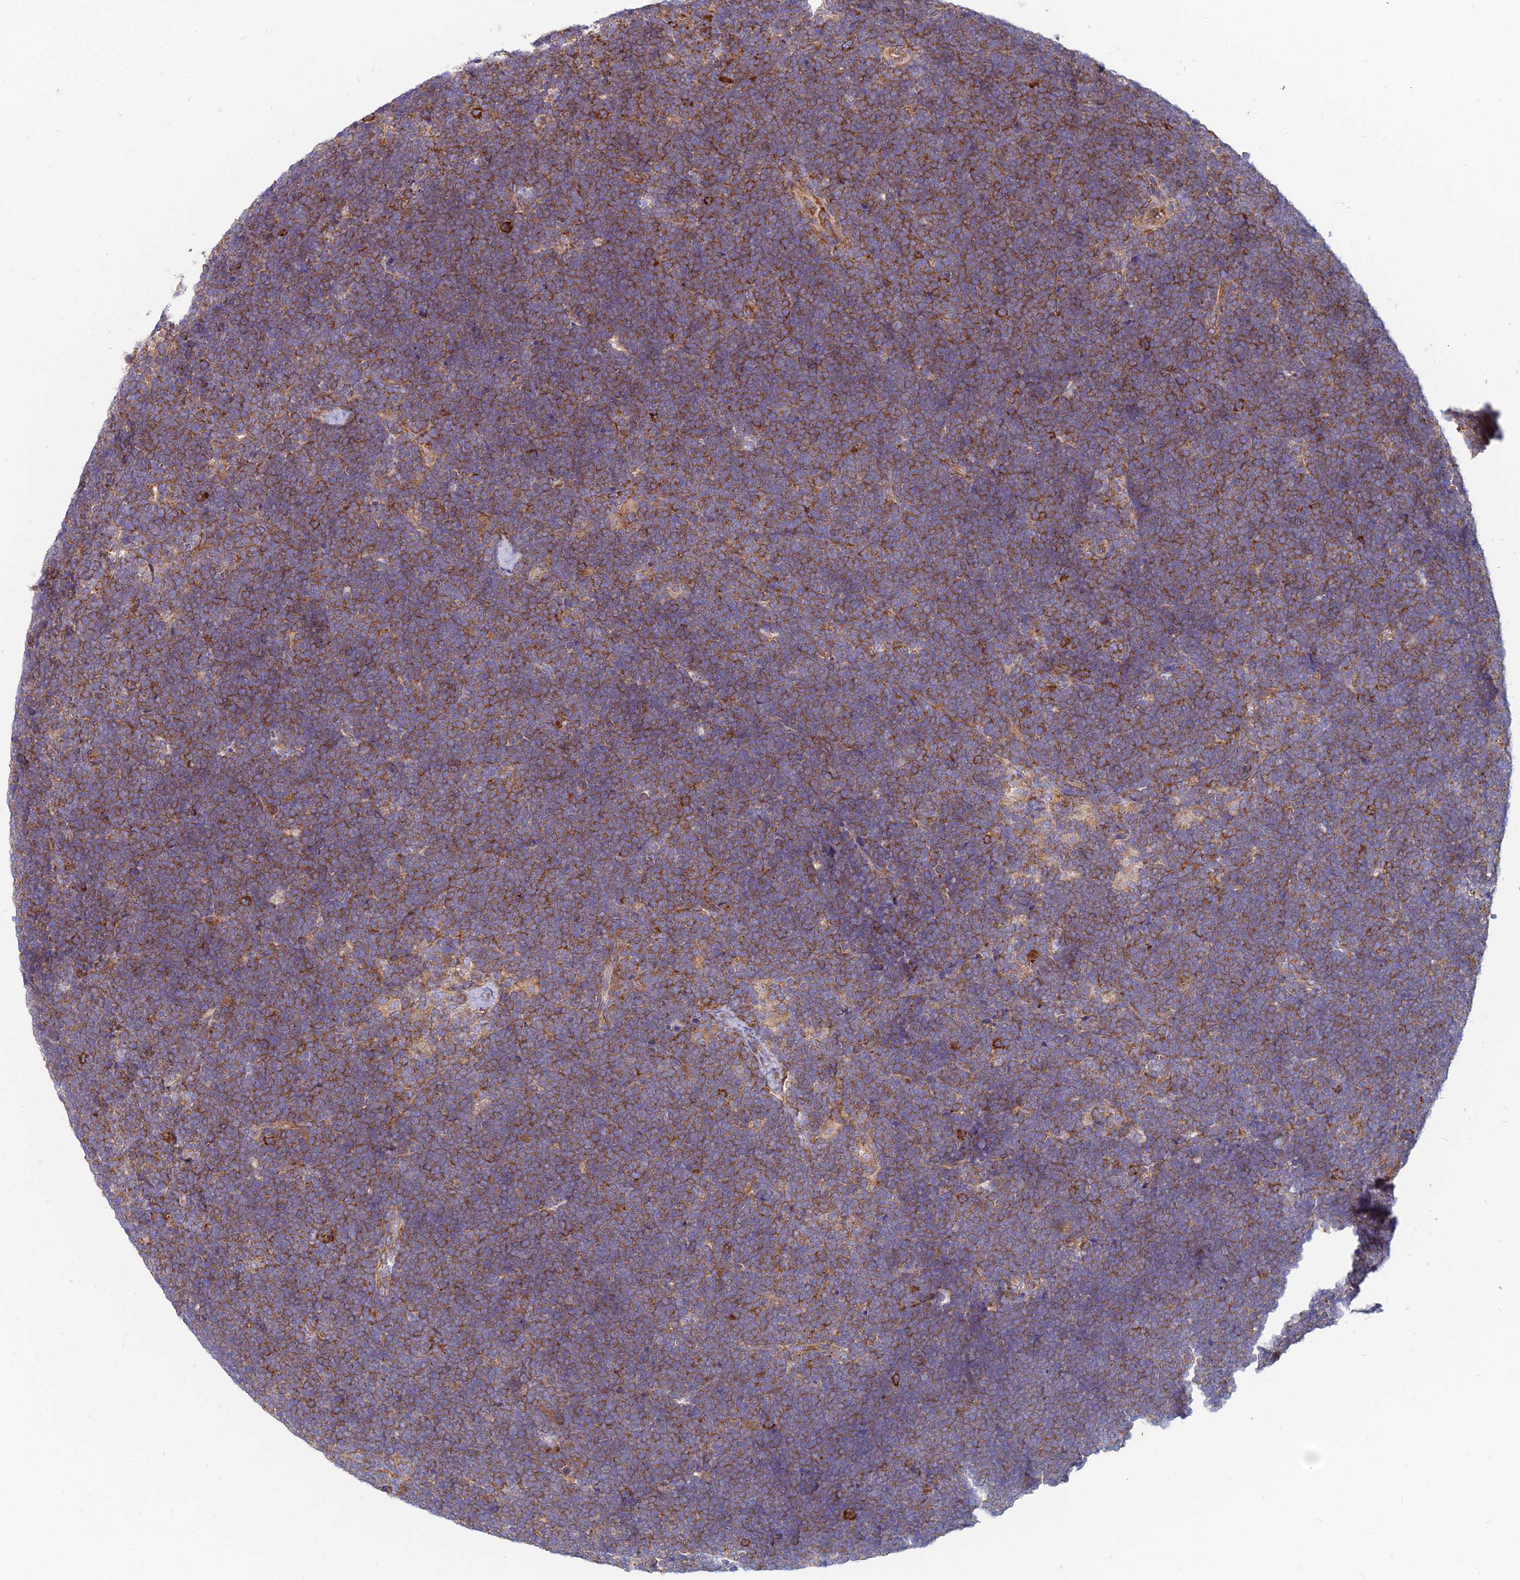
{"staining": {"intensity": "moderate", "quantity": ">75%", "location": "cytoplasmic/membranous"}, "tissue": "lymphoma", "cell_type": "Tumor cells", "image_type": "cancer", "snomed": [{"axis": "morphology", "description": "Malignant lymphoma, non-Hodgkin's type, High grade"}, {"axis": "topography", "description": "Lymph node"}], "caption": "A high-resolution micrograph shows IHC staining of lymphoma, which shows moderate cytoplasmic/membranous positivity in approximately >75% of tumor cells.", "gene": "TXLNA", "patient": {"sex": "male", "age": 13}}